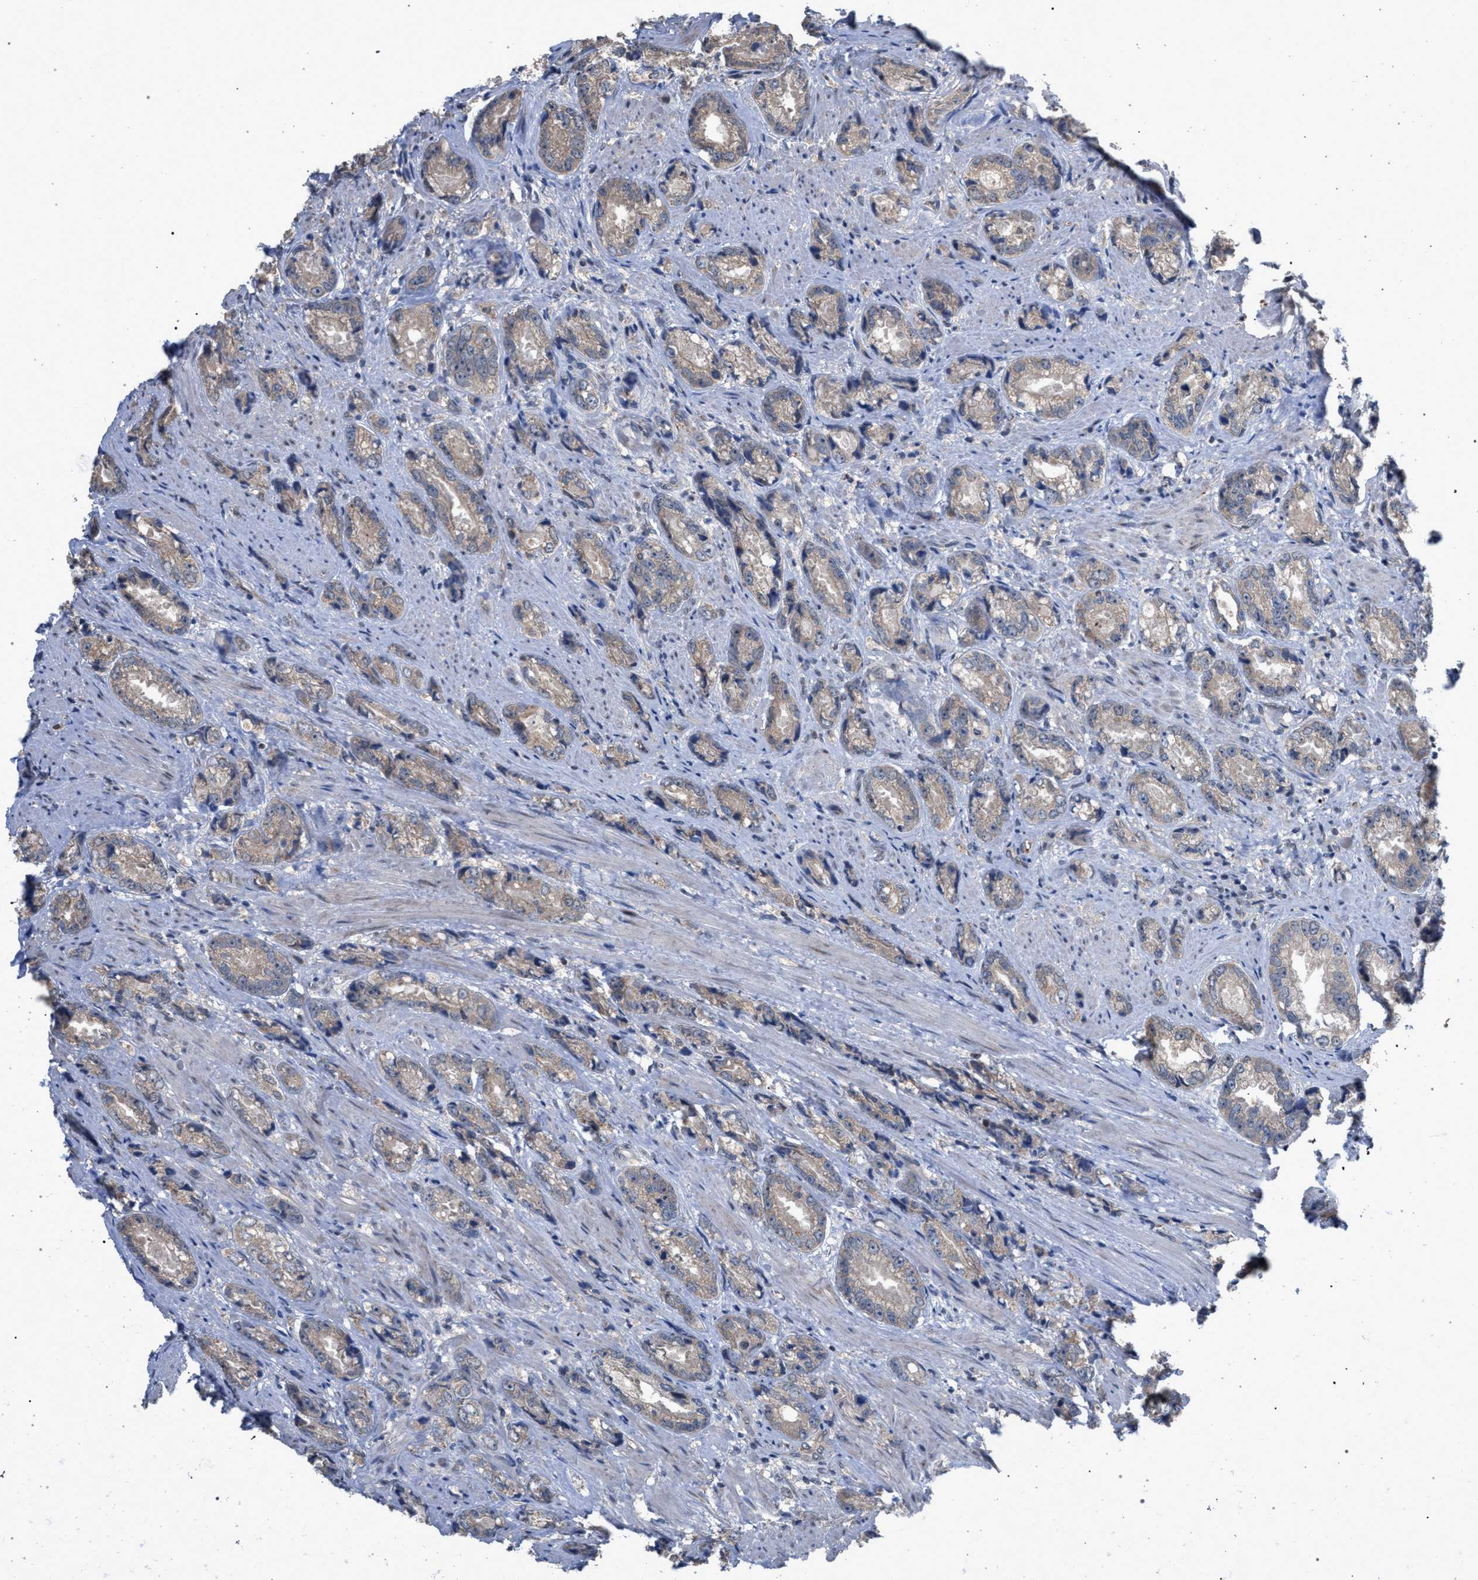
{"staining": {"intensity": "weak", "quantity": "25%-75%", "location": "cytoplasmic/membranous"}, "tissue": "prostate cancer", "cell_type": "Tumor cells", "image_type": "cancer", "snomed": [{"axis": "morphology", "description": "Adenocarcinoma, High grade"}, {"axis": "topography", "description": "Prostate"}], "caption": "Immunohistochemistry (IHC) (DAB) staining of prostate cancer (high-grade adenocarcinoma) shows weak cytoplasmic/membranous protein staining in about 25%-75% of tumor cells.", "gene": "TECPR1", "patient": {"sex": "male", "age": 61}}